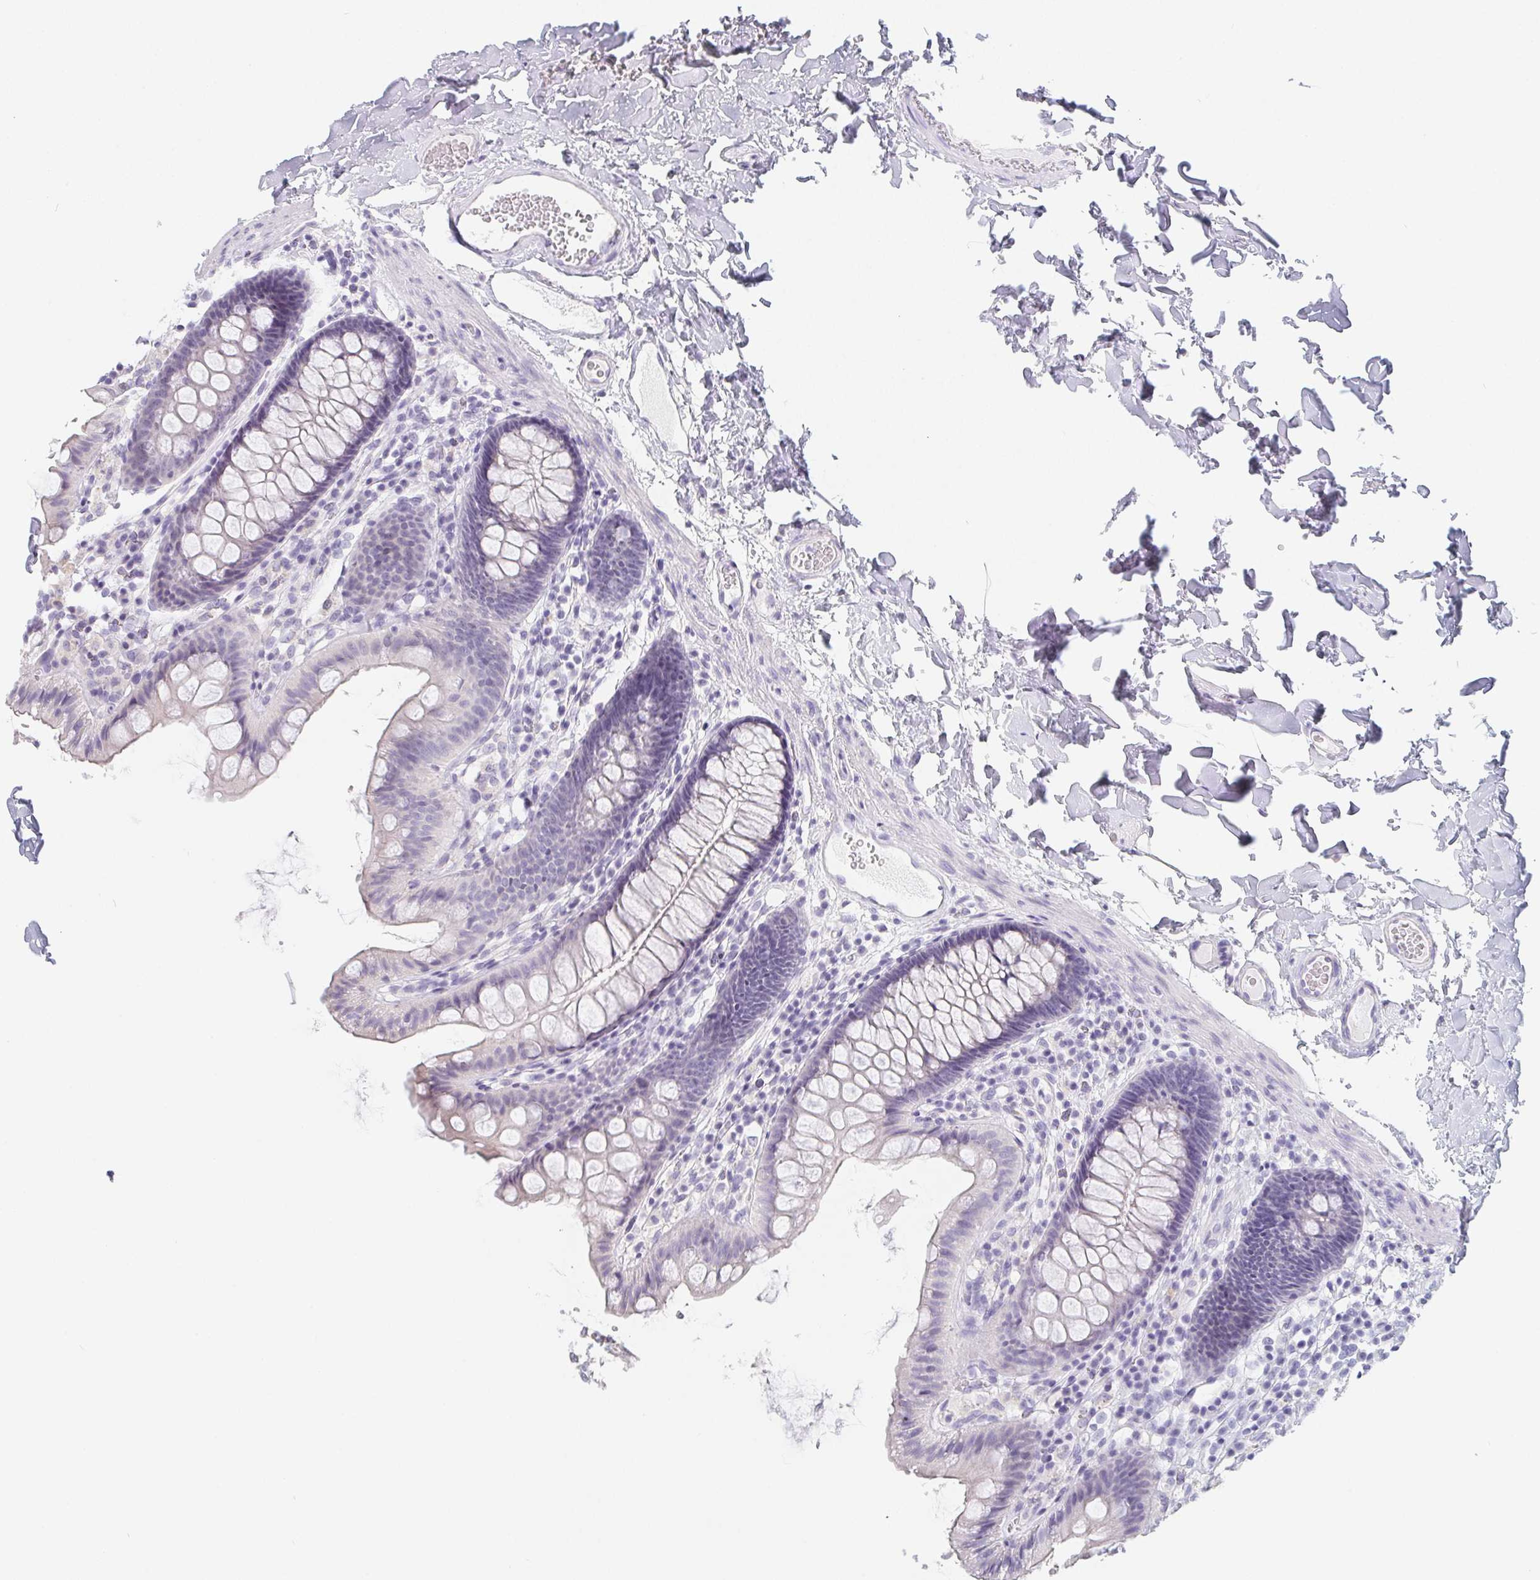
{"staining": {"intensity": "negative", "quantity": "none", "location": "none"}, "tissue": "colon", "cell_type": "Endothelial cells", "image_type": "normal", "snomed": [{"axis": "morphology", "description": "Normal tissue, NOS"}, {"axis": "topography", "description": "Colon"}], "caption": "Endothelial cells are negative for brown protein staining in benign colon.", "gene": "GLIPR1L1", "patient": {"sex": "male", "age": 84}}